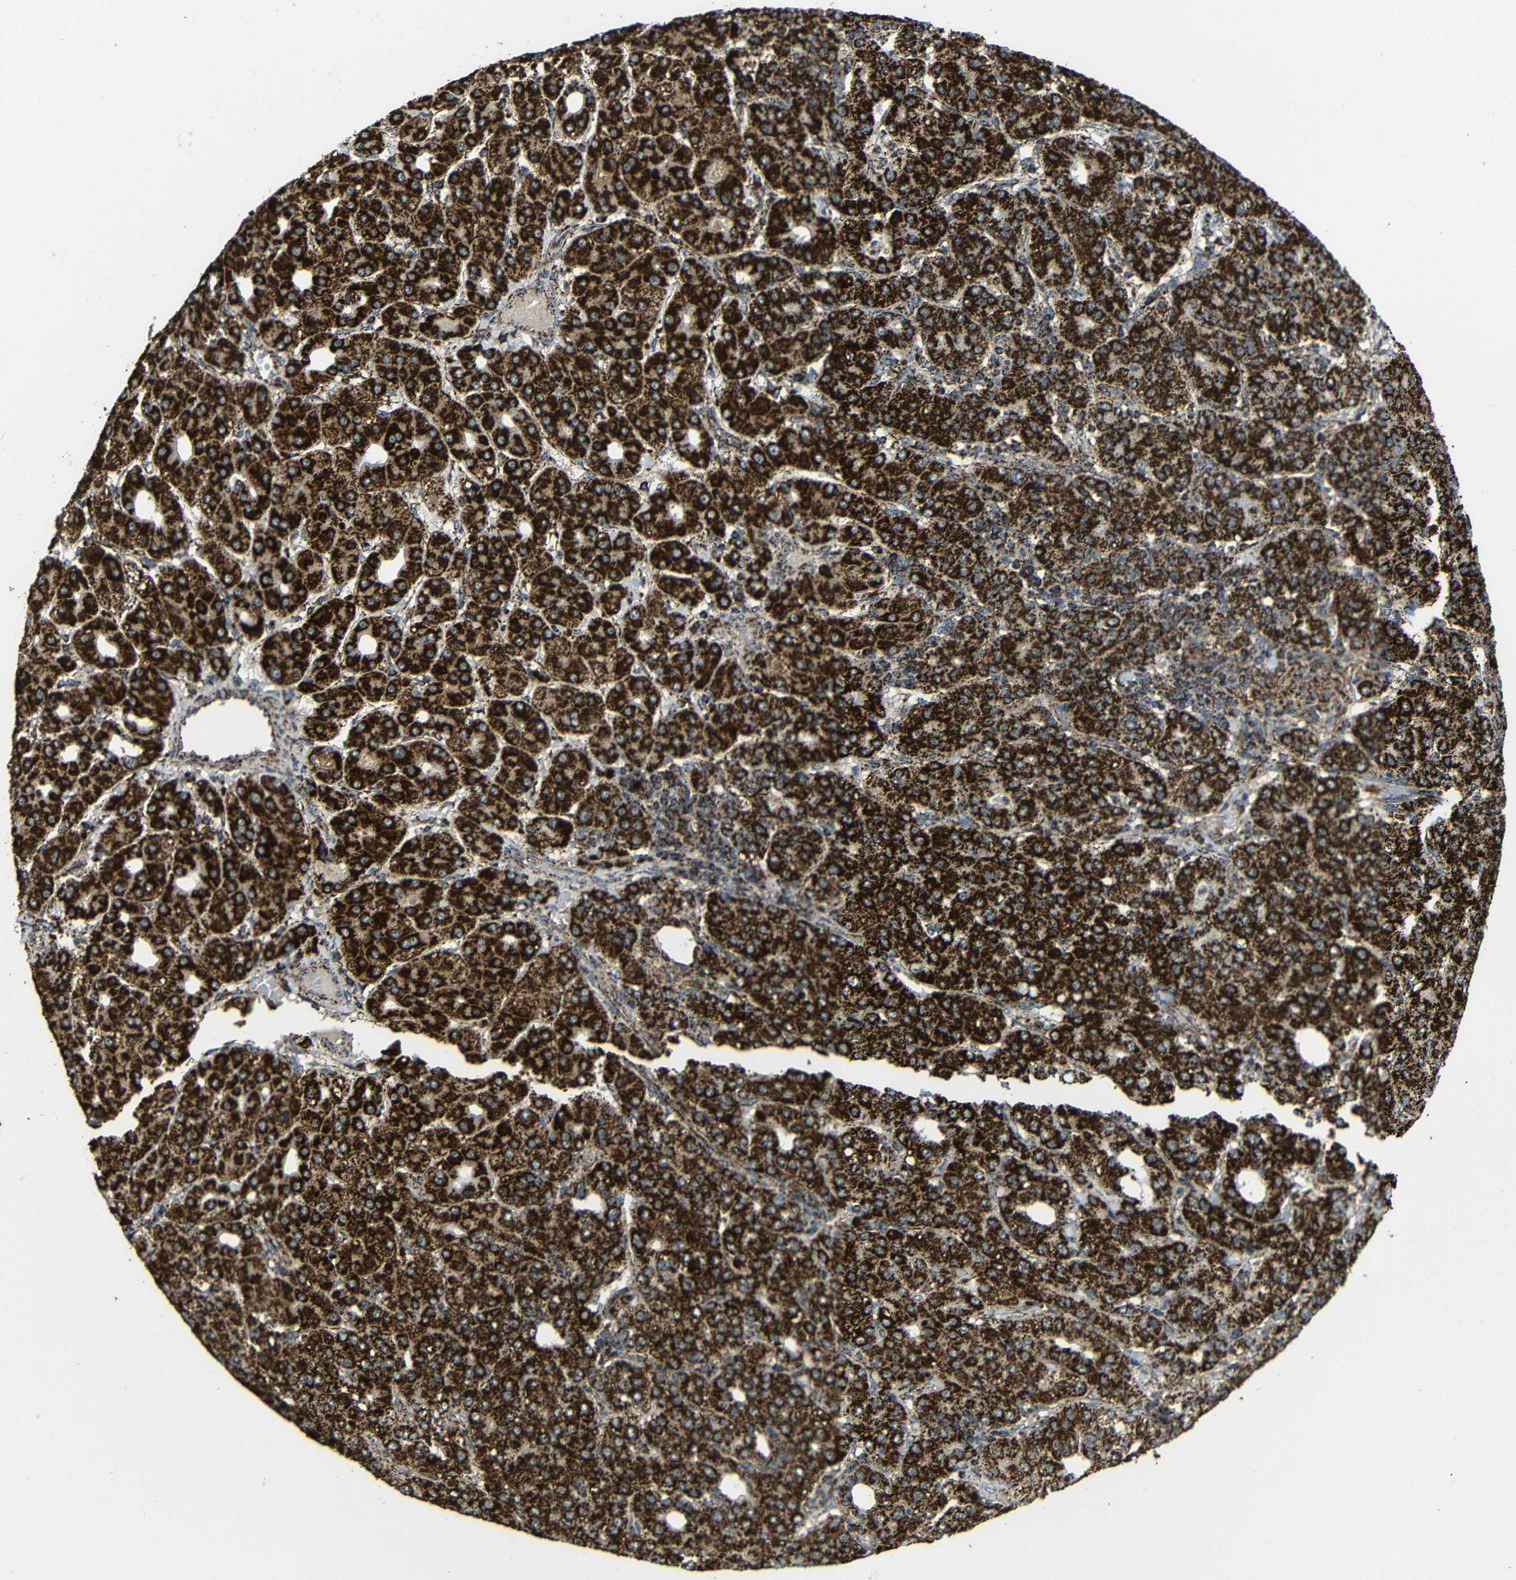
{"staining": {"intensity": "strong", "quantity": ">75%", "location": "cytoplasmic/membranous"}, "tissue": "liver cancer", "cell_type": "Tumor cells", "image_type": "cancer", "snomed": [{"axis": "morphology", "description": "Carcinoma, Hepatocellular, NOS"}, {"axis": "topography", "description": "Liver"}], "caption": "This image shows IHC staining of liver hepatocellular carcinoma, with high strong cytoplasmic/membranous expression in approximately >75% of tumor cells.", "gene": "ATP5F1A", "patient": {"sex": "male", "age": 65}}